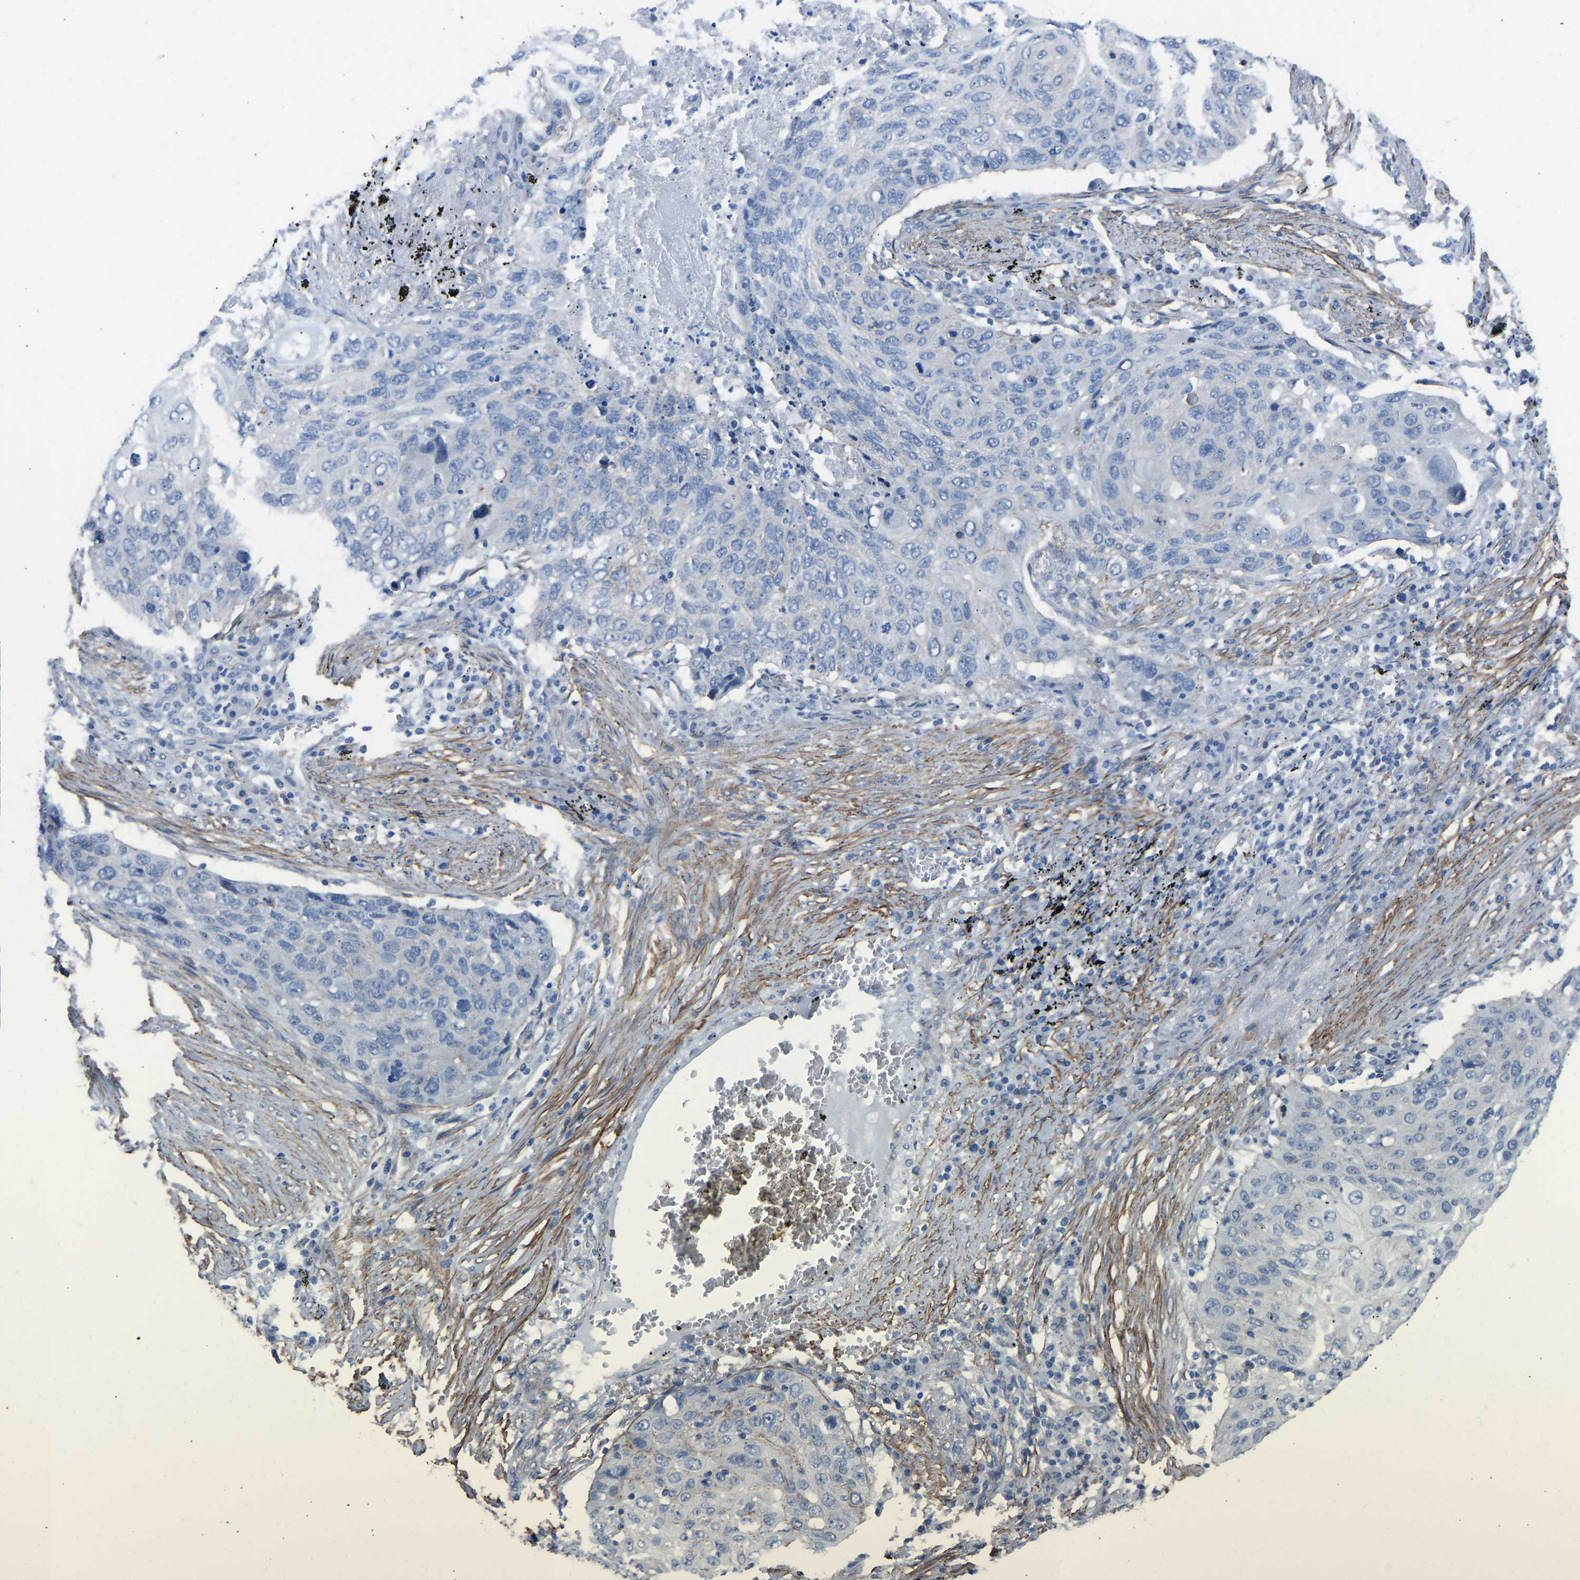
{"staining": {"intensity": "negative", "quantity": "none", "location": "none"}, "tissue": "lung cancer", "cell_type": "Tumor cells", "image_type": "cancer", "snomed": [{"axis": "morphology", "description": "Squamous cell carcinoma, NOS"}, {"axis": "topography", "description": "Lung"}], "caption": "Immunohistochemical staining of human lung squamous cell carcinoma demonstrates no significant expression in tumor cells.", "gene": "MYH10", "patient": {"sex": "female", "age": 63}}